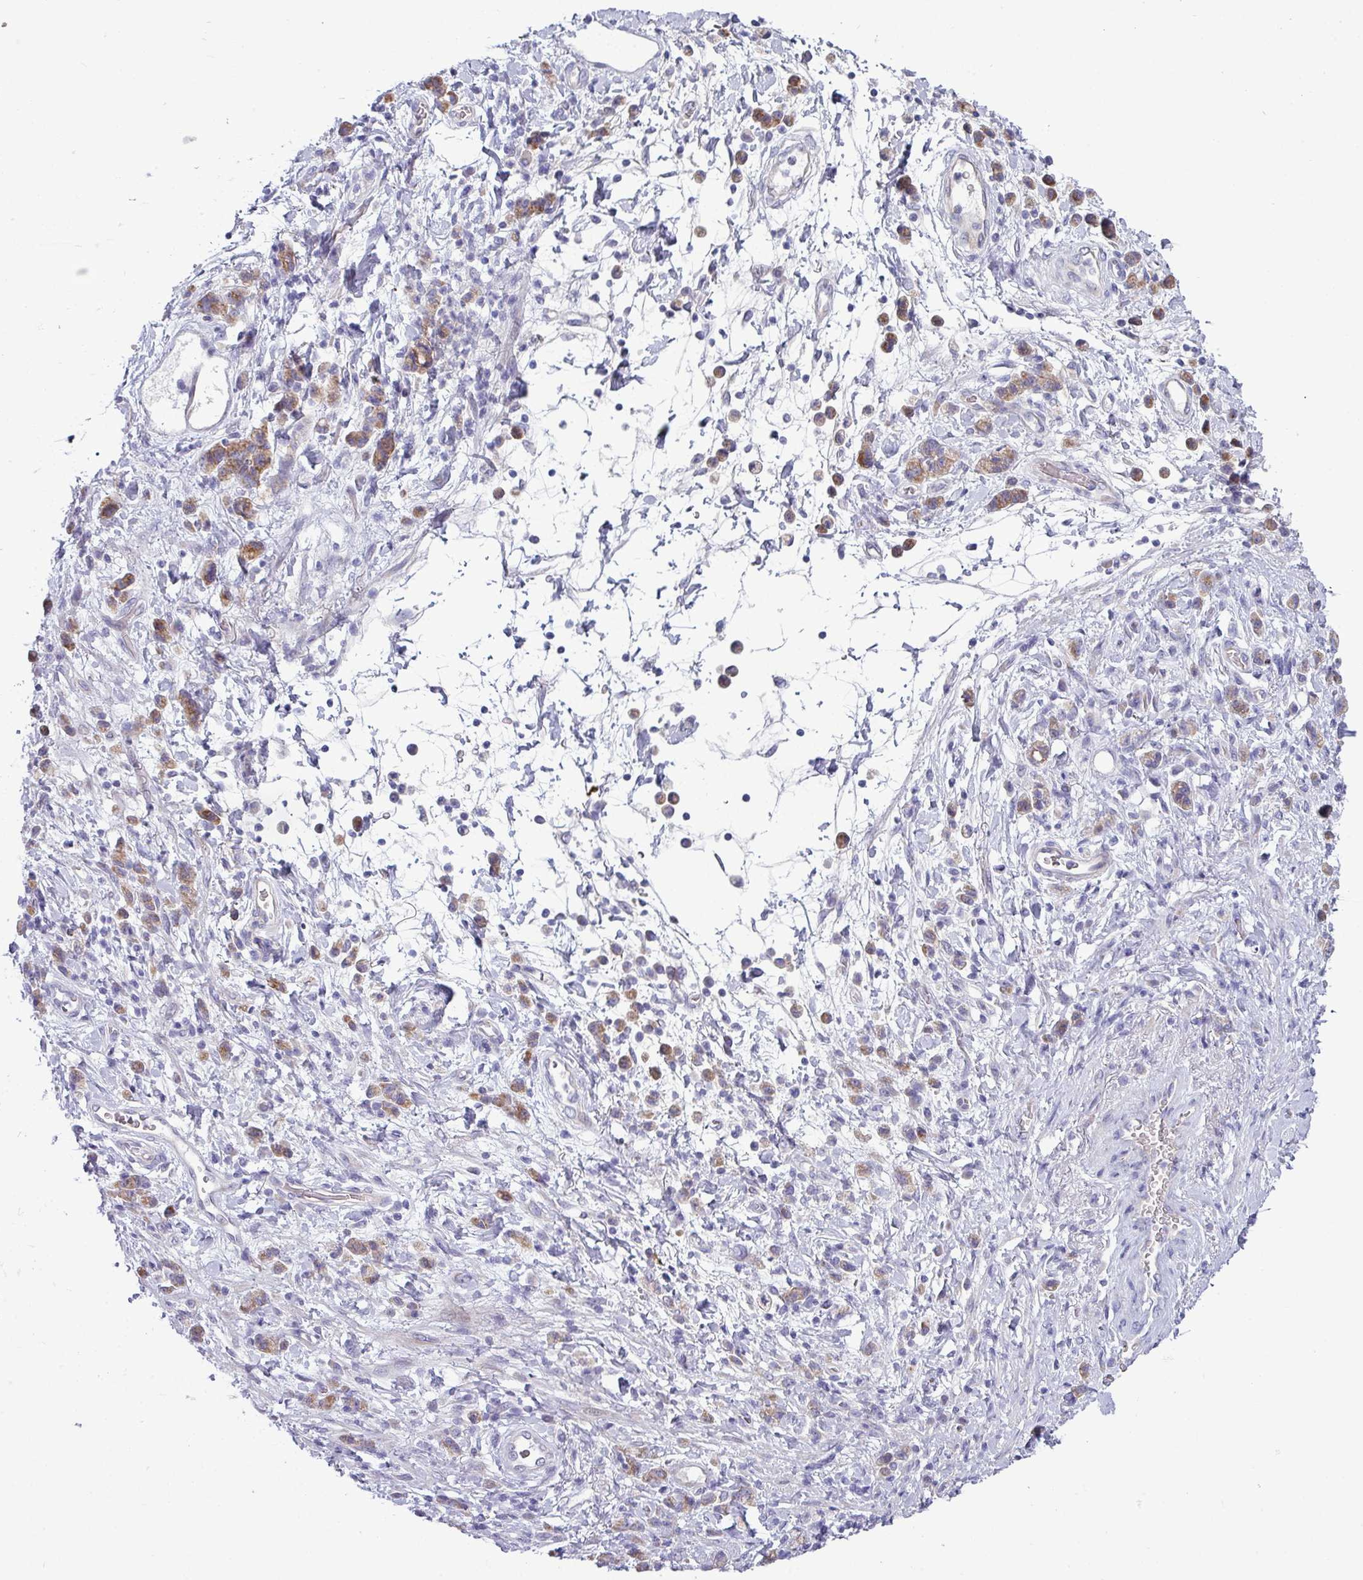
{"staining": {"intensity": "moderate", "quantity": ">75%", "location": "cytoplasmic/membranous"}, "tissue": "stomach cancer", "cell_type": "Tumor cells", "image_type": "cancer", "snomed": [{"axis": "morphology", "description": "Adenocarcinoma, NOS"}, {"axis": "topography", "description": "Stomach"}], "caption": "A high-resolution histopathology image shows immunohistochemistry (IHC) staining of stomach adenocarcinoma, which reveals moderate cytoplasmic/membranous expression in about >75% of tumor cells. Nuclei are stained in blue.", "gene": "ACAP3", "patient": {"sex": "male", "age": 77}}